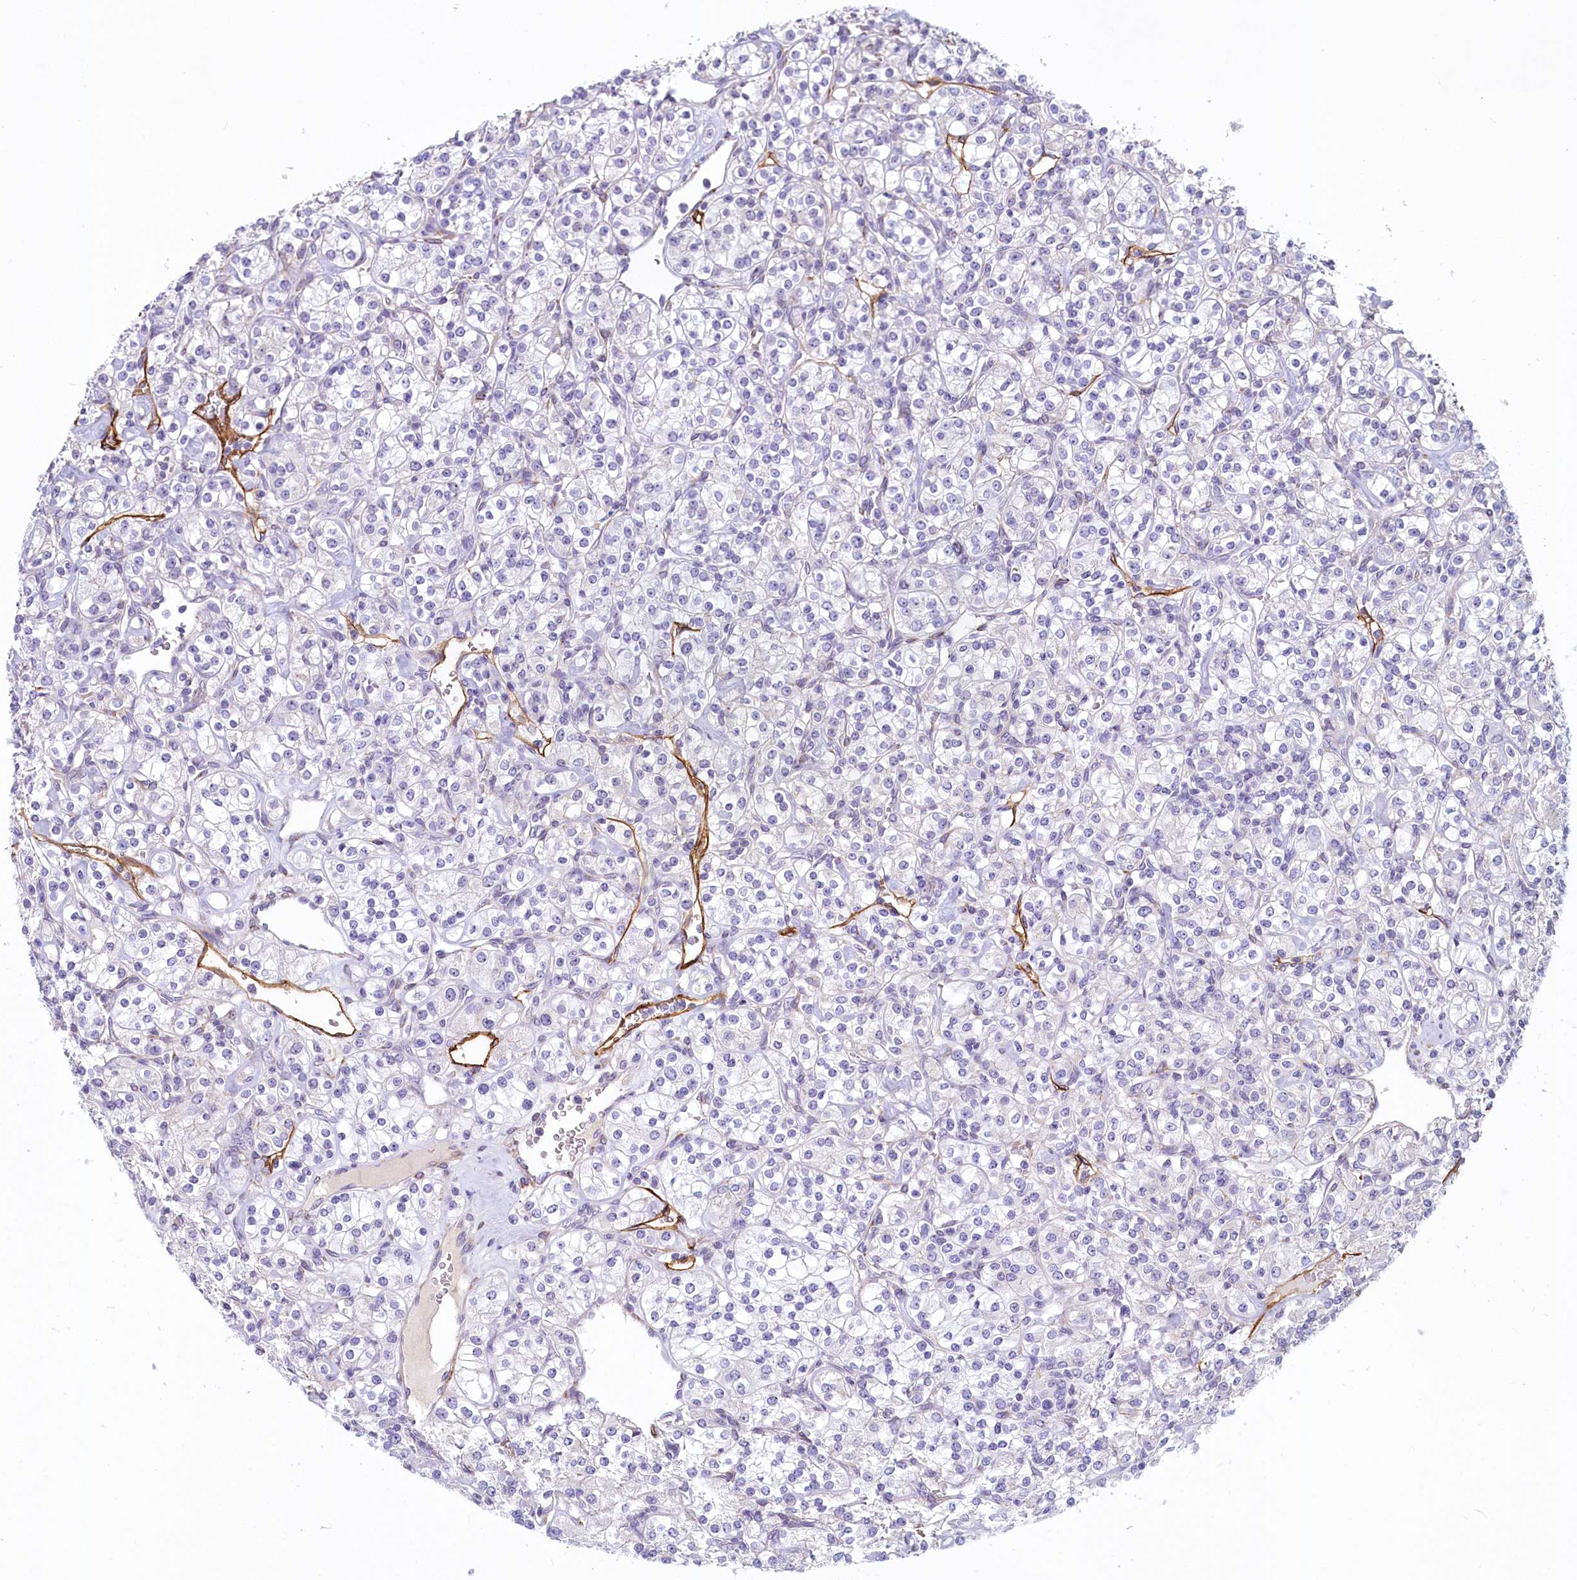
{"staining": {"intensity": "negative", "quantity": "none", "location": "none"}, "tissue": "renal cancer", "cell_type": "Tumor cells", "image_type": "cancer", "snomed": [{"axis": "morphology", "description": "Adenocarcinoma, NOS"}, {"axis": "topography", "description": "Kidney"}], "caption": "DAB (3,3'-diaminobenzidine) immunohistochemical staining of adenocarcinoma (renal) demonstrates no significant staining in tumor cells. (Stains: DAB IHC with hematoxylin counter stain, Microscopy: brightfield microscopy at high magnification).", "gene": "PROCR", "patient": {"sex": "male", "age": 77}}